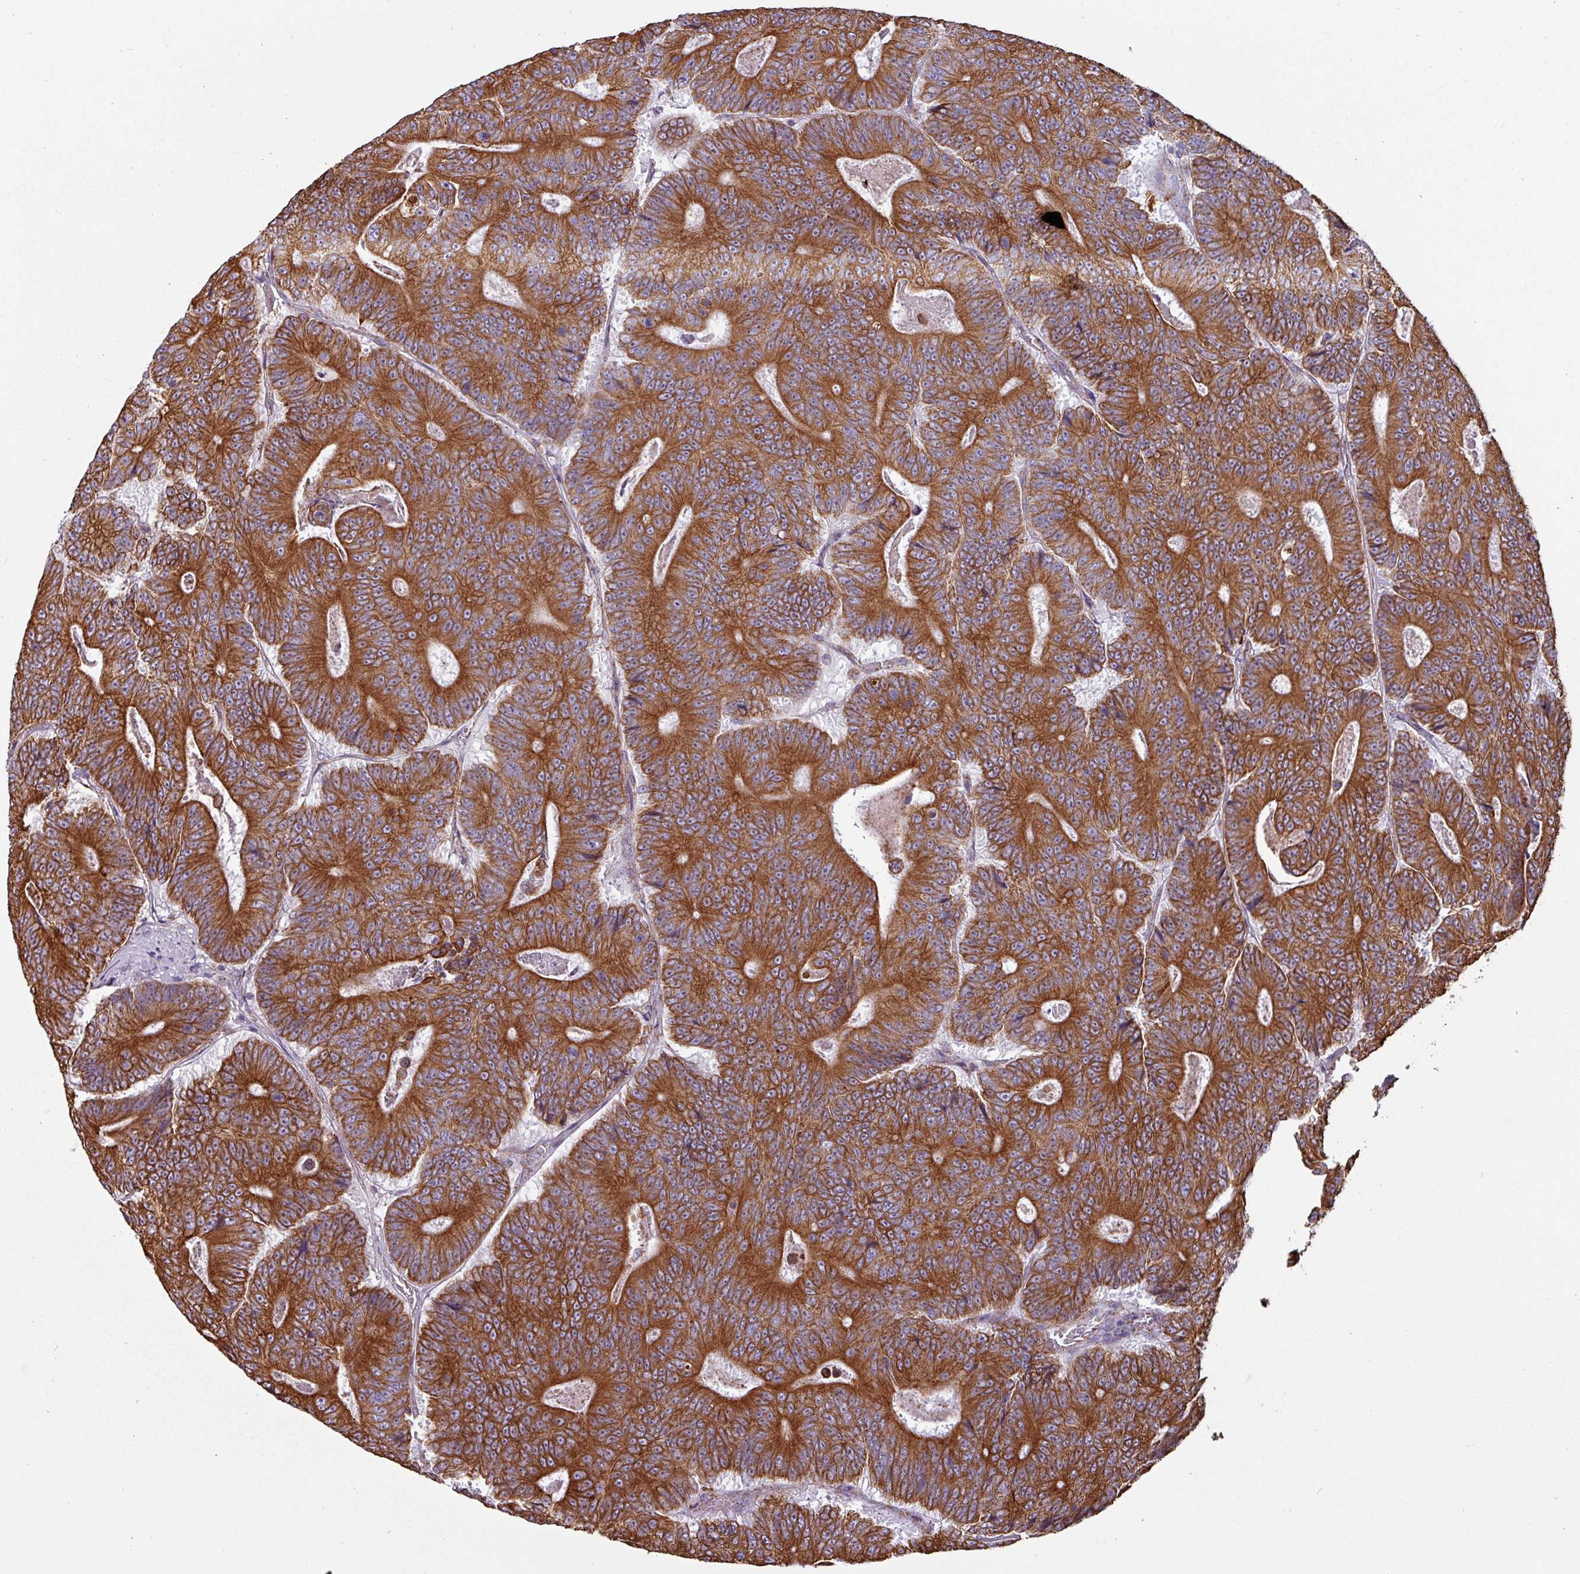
{"staining": {"intensity": "strong", "quantity": ">75%", "location": "cytoplasmic/membranous"}, "tissue": "colorectal cancer", "cell_type": "Tumor cells", "image_type": "cancer", "snomed": [{"axis": "morphology", "description": "Adenocarcinoma, NOS"}, {"axis": "topography", "description": "Colon"}], "caption": "Colorectal cancer (adenocarcinoma) tissue exhibits strong cytoplasmic/membranous expression in about >75% of tumor cells, visualized by immunohistochemistry.", "gene": "CAMK1", "patient": {"sex": "male", "age": 83}}